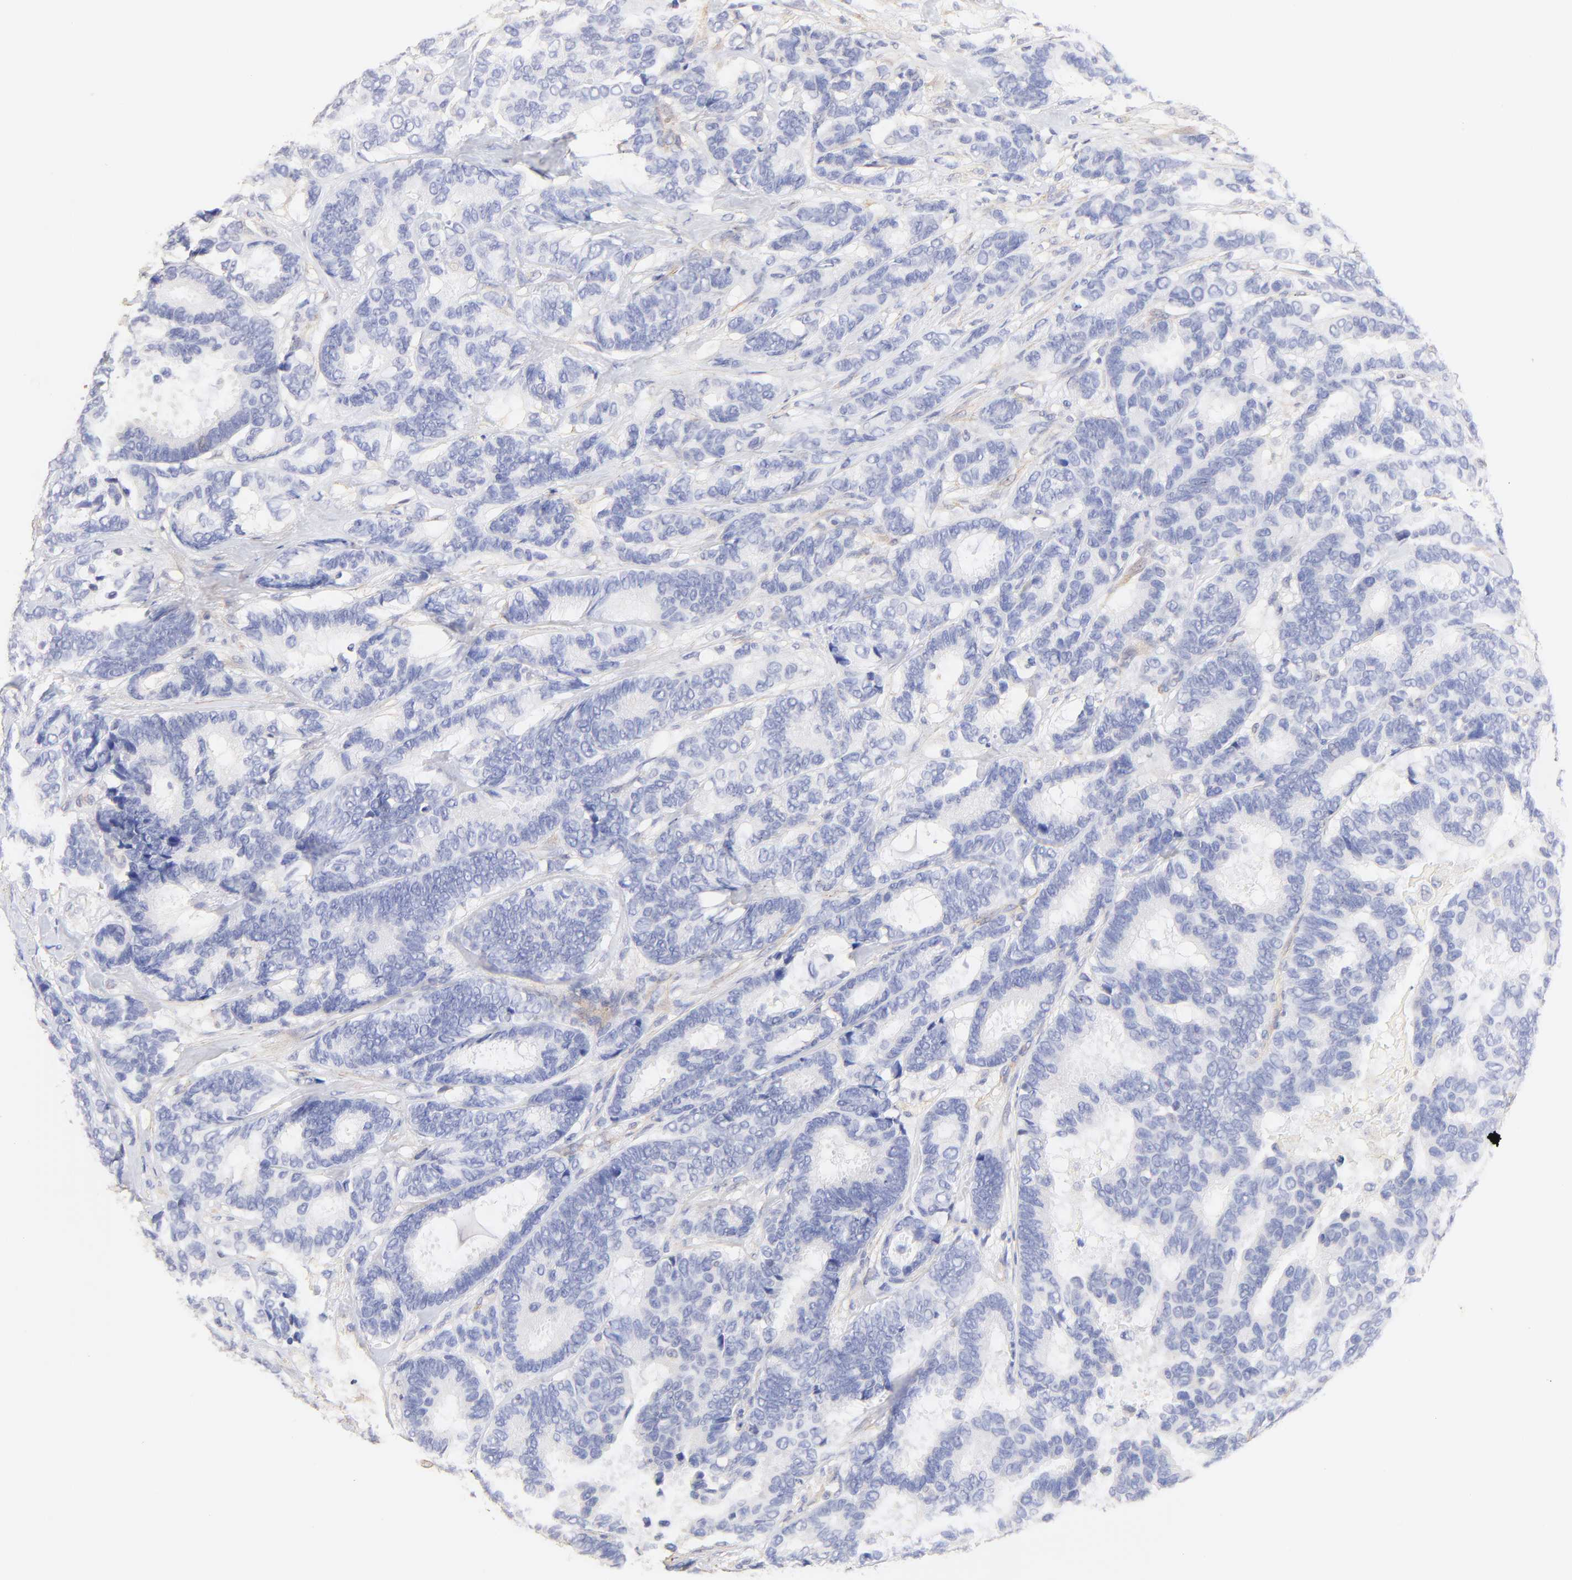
{"staining": {"intensity": "negative", "quantity": "none", "location": "none"}, "tissue": "breast cancer", "cell_type": "Tumor cells", "image_type": "cancer", "snomed": [{"axis": "morphology", "description": "Duct carcinoma"}, {"axis": "topography", "description": "Breast"}], "caption": "The histopathology image demonstrates no significant expression in tumor cells of breast intraductal carcinoma. Nuclei are stained in blue.", "gene": "ACTRT1", "patient": {"sex": "female", "age": 87}}